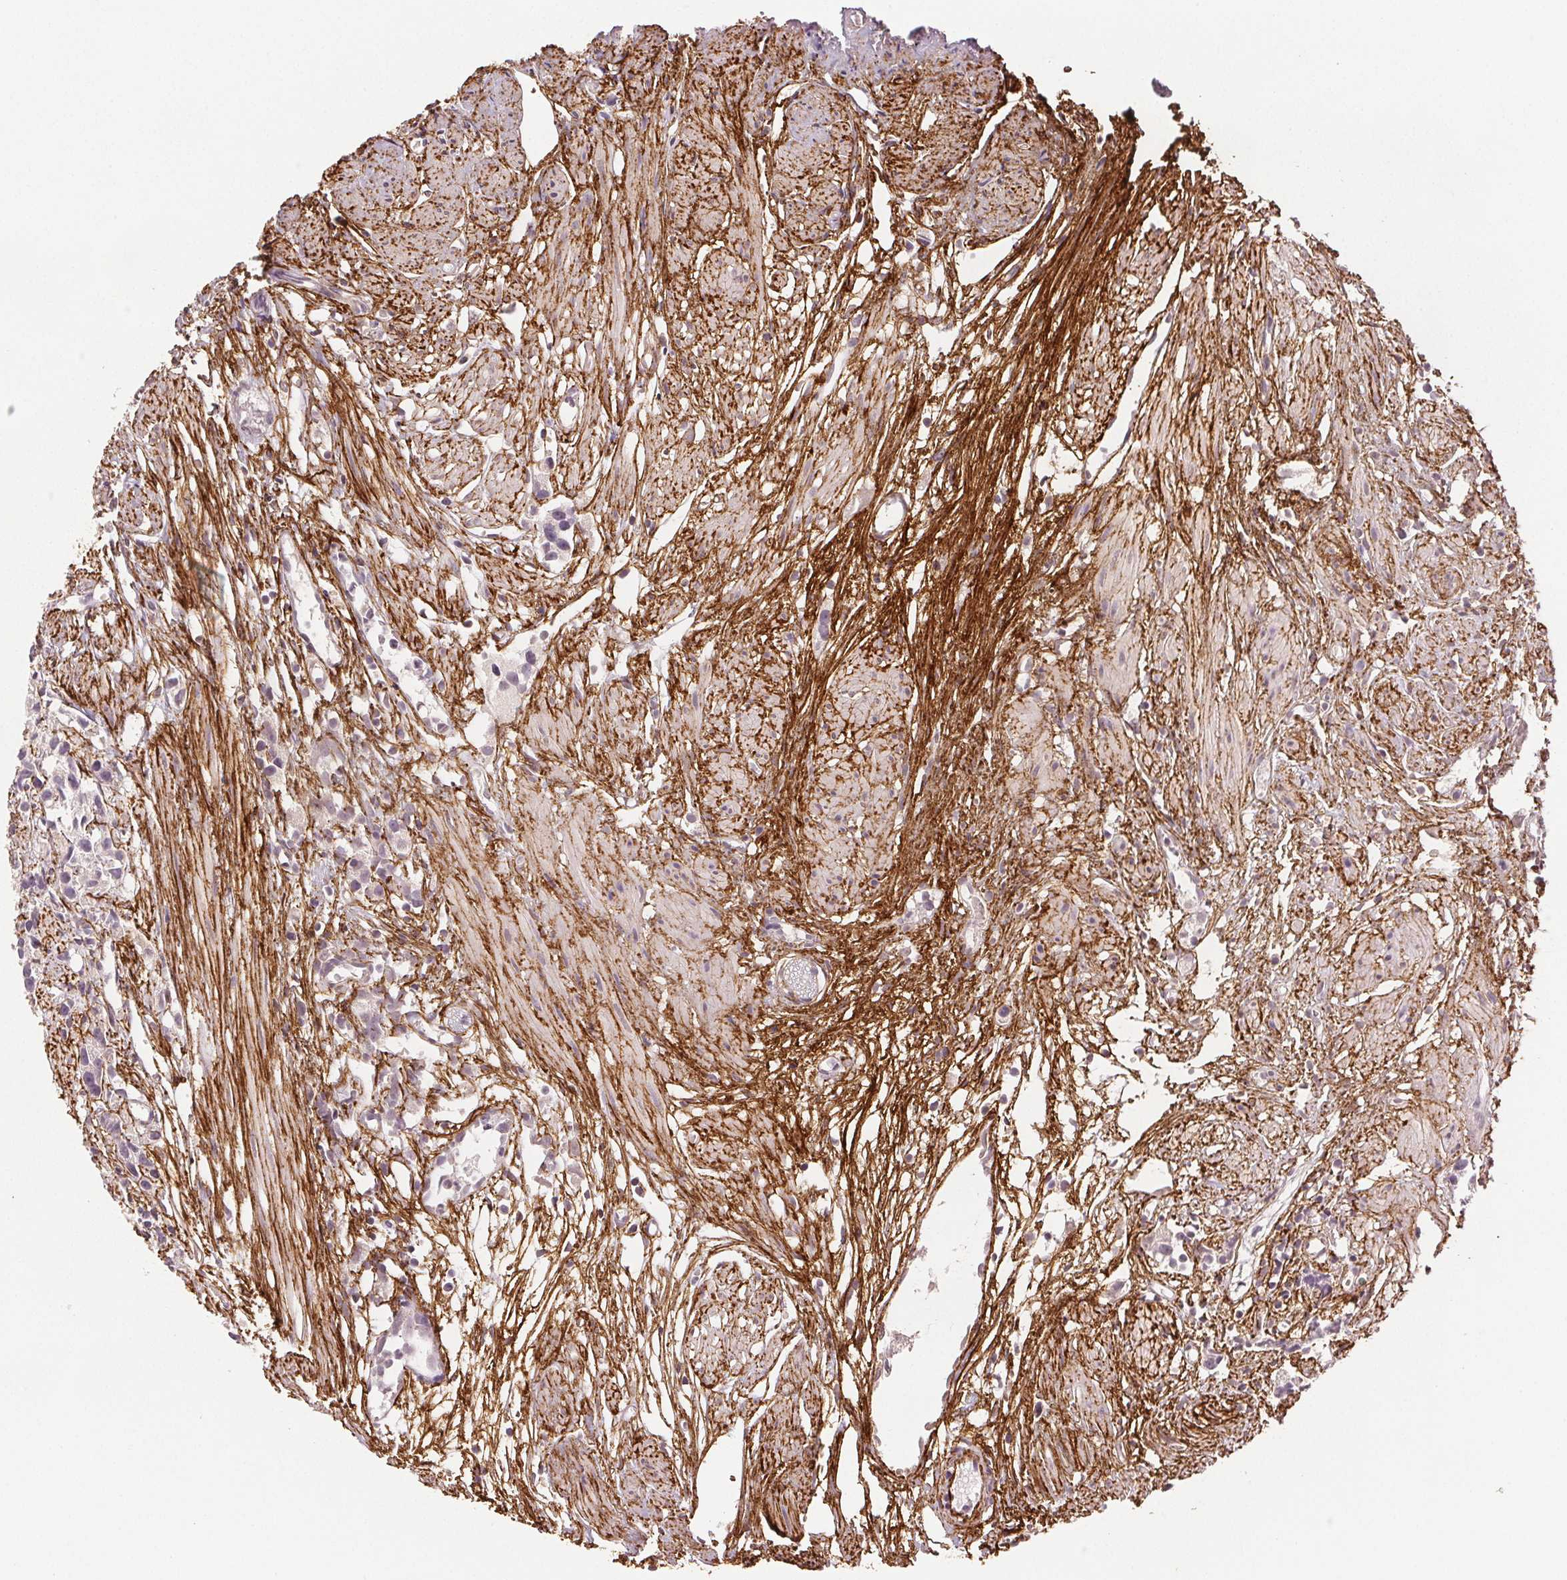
{"staining": {"intensity": "negative", "quantity": "none", "location": "none"}, "tissue": "prostate cancer", "cell_type": "Tumor cells", "image_type": "cancer", "snomed": [{"axis": "morphology", "description": "Adenocarcinoma, High grade"}, {"axis": "topography", "description": "Prostate"}], "caption": "Immunohistochemistry (IHC) of prostate cancer (high-grade adenocarcinoma) displays no positivity in tumor cells.", "gene": "FBN1", "patient": {"sex": "male", "age": 68}}